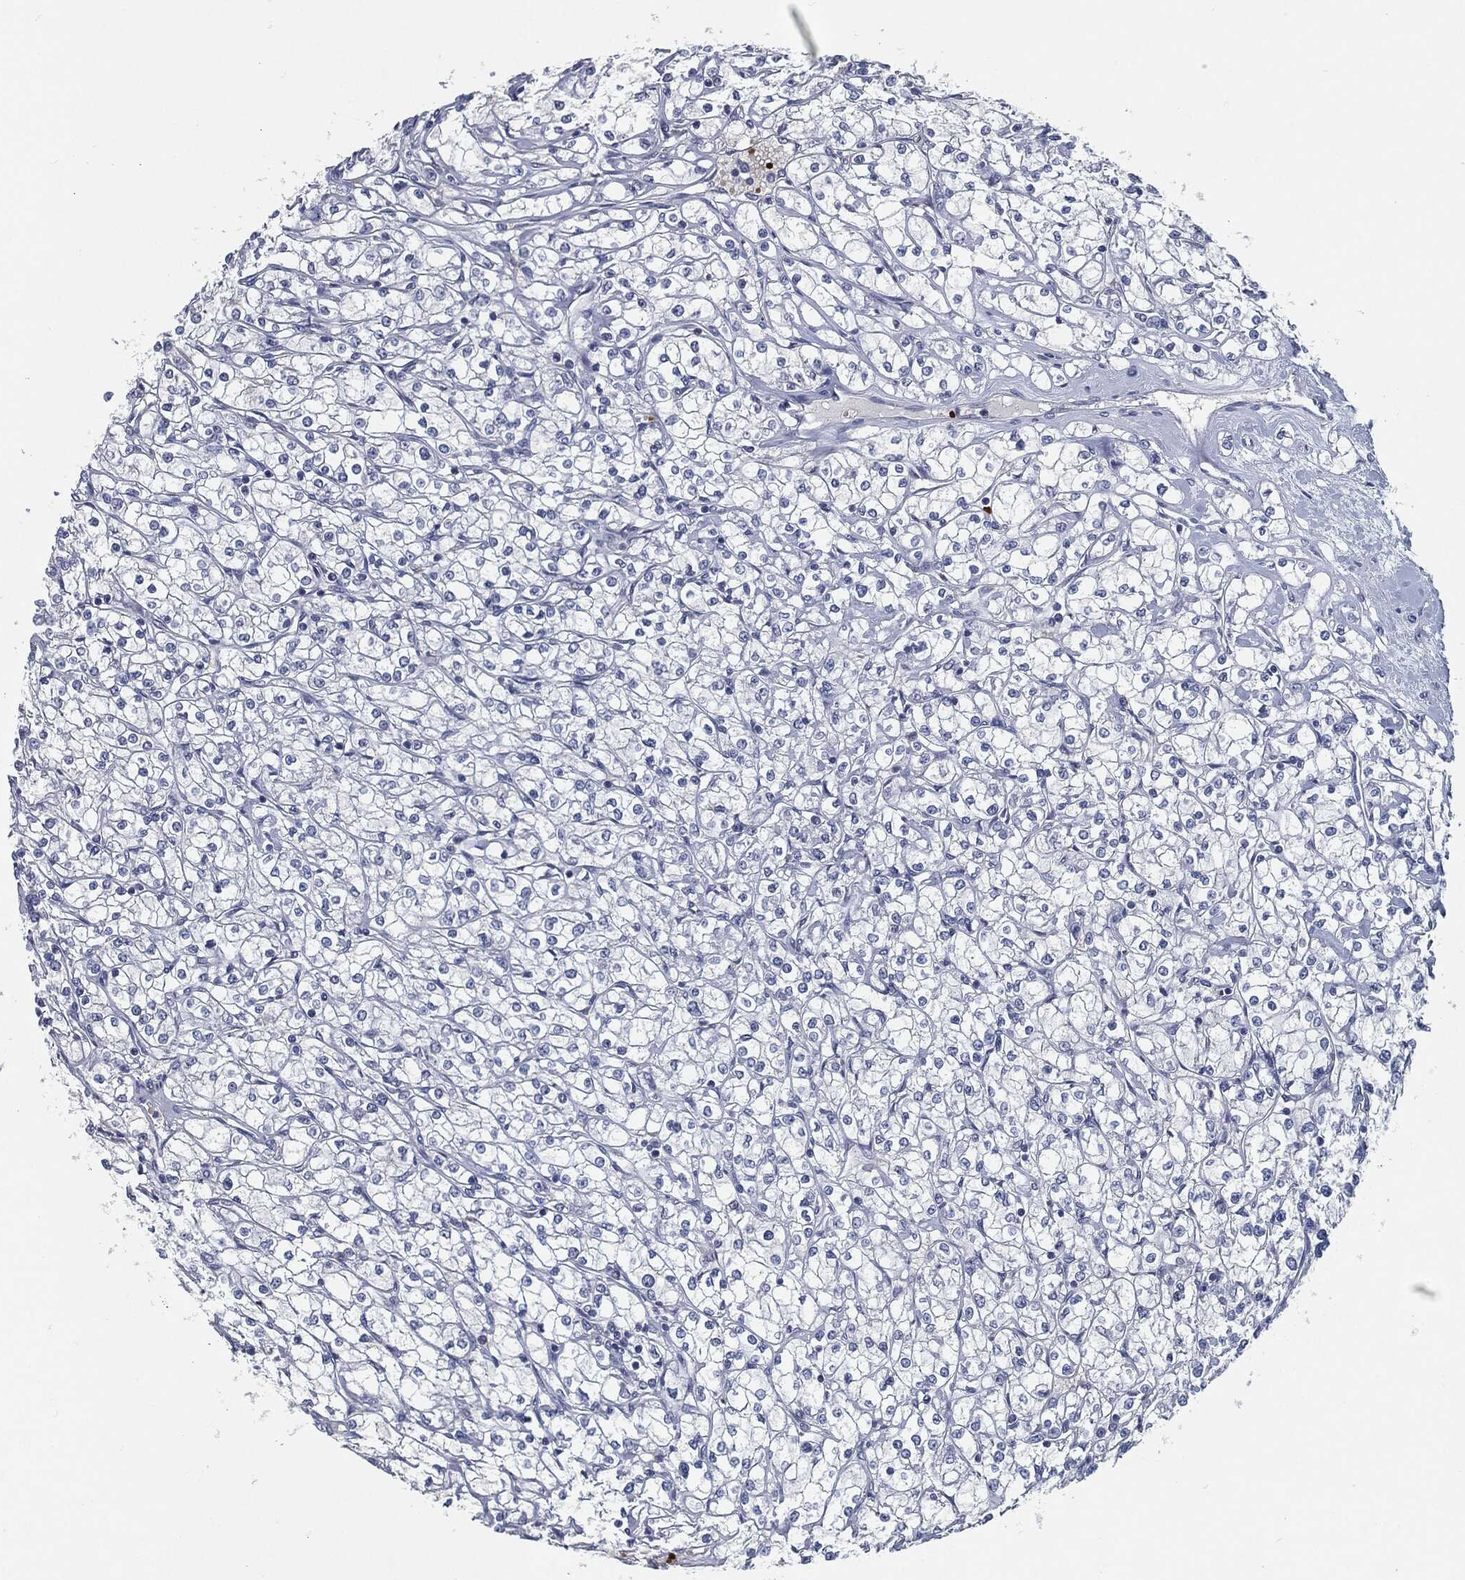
{"staining": {"intensity": "negative", "quantity": "none", "location": "none"}, "tissue": "renal cancer", "cell_type": "Tumor cells", "image_type": "cancer", "snomed": [{"axis": "morphology", "description": "Adenocarcinoma, NOS"}, {"axis": "topography", "description": "Kidney"}], "caption": "High magnification brightfield microscopy of renal cancer (adenocarcinoma) stained with DAB (brown) and counterstained with hematoxylin (blue): tumor cells show no significant staining.", "gene": "ANXA1", "patient": {"sex": "male", "age": 67}}